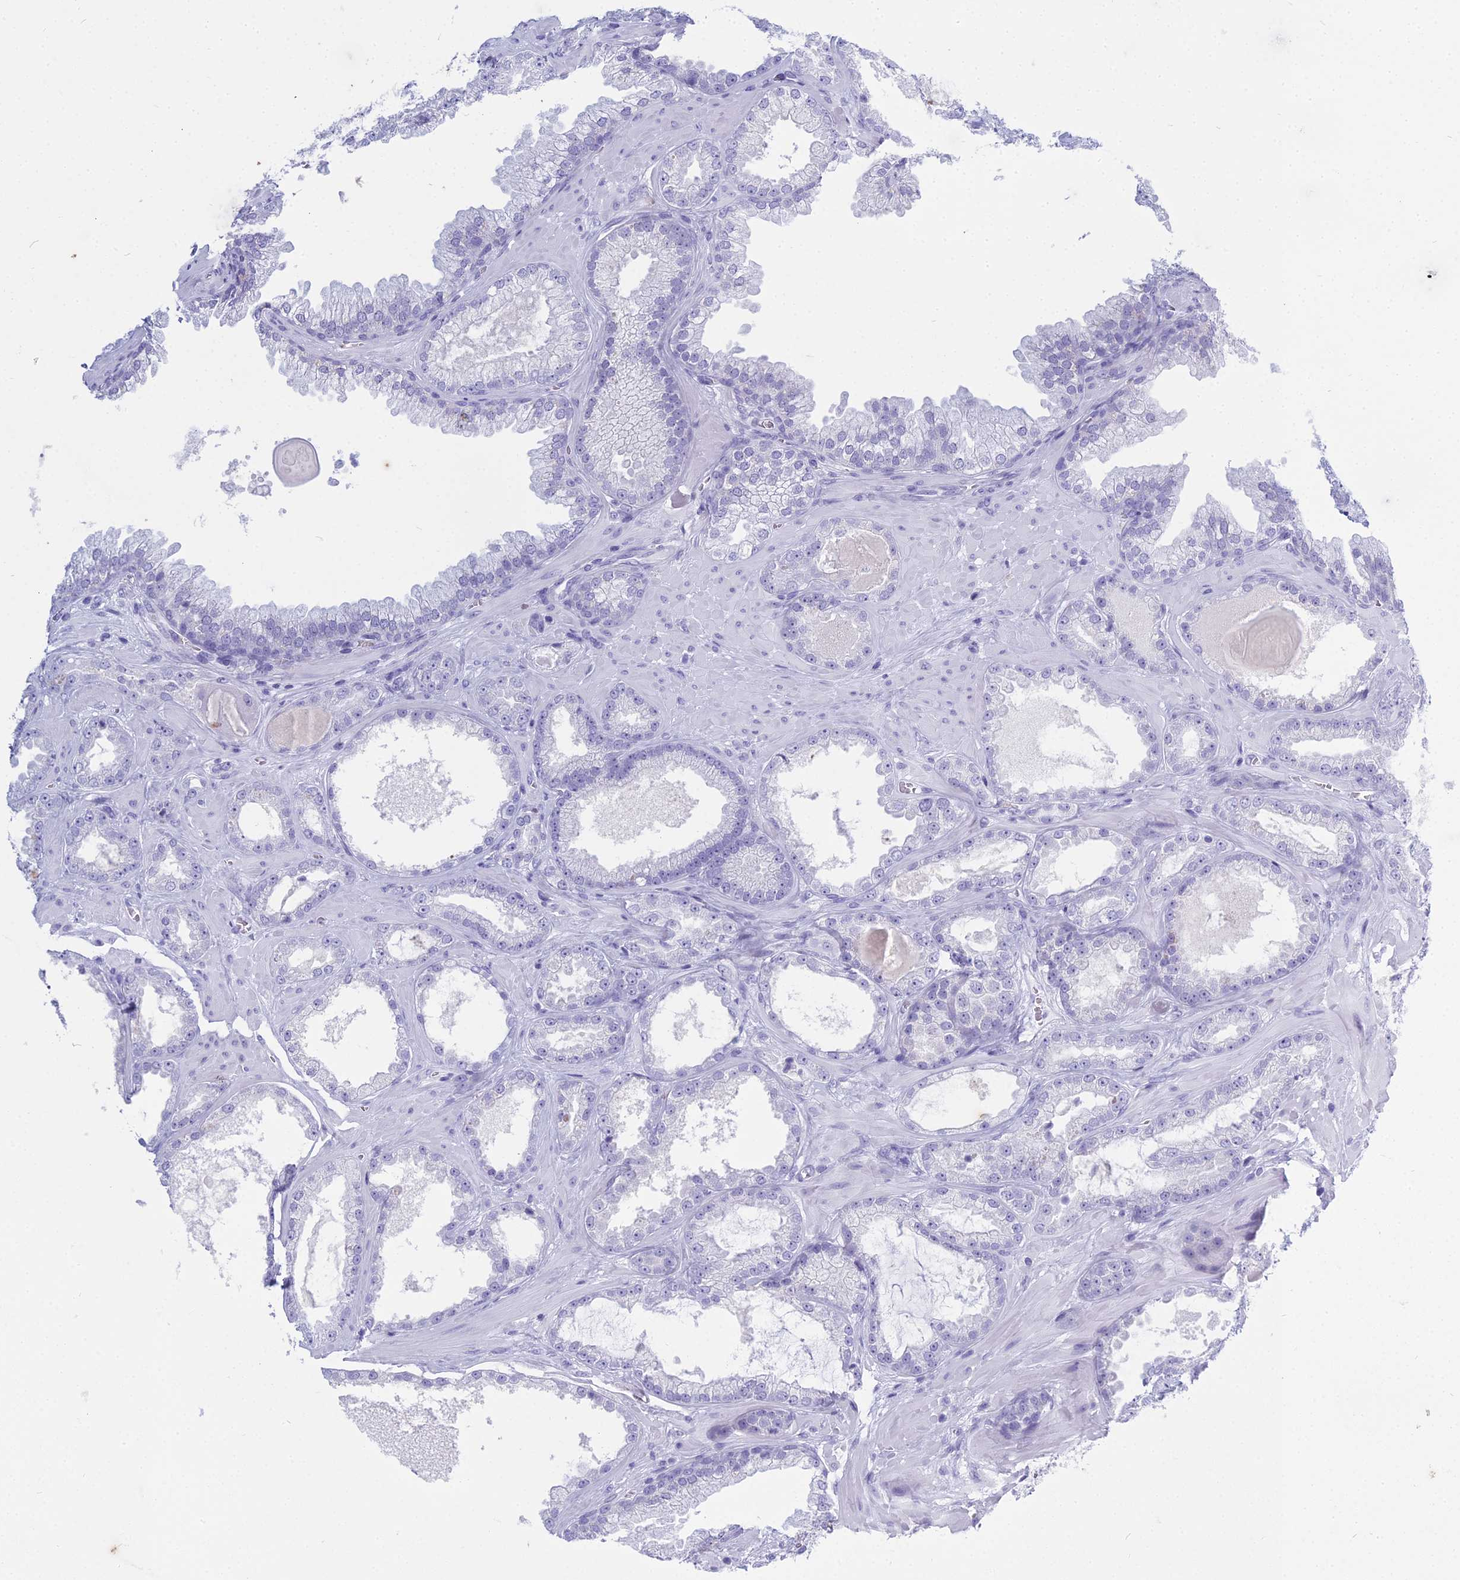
{"staining": {"intensity": "negative", "quantity": "none", "location": "none"}, "tissue": "prostate cancer", "cell_type": "Tumor cells", "image_type": "cancer", "snomed": [{"axis": "morphology", "description": "Adenocarcinoma, Low grade"}, {"axis": "topography", "description": "Prostate"}], "caption": "This is a photomicrograph of IHC staining of prostate adenocarcinoma (low-grade), which shows no staining in tumor cells.", "gene": "HMGB4", "patient": {"sex": "male", "age": 57}}